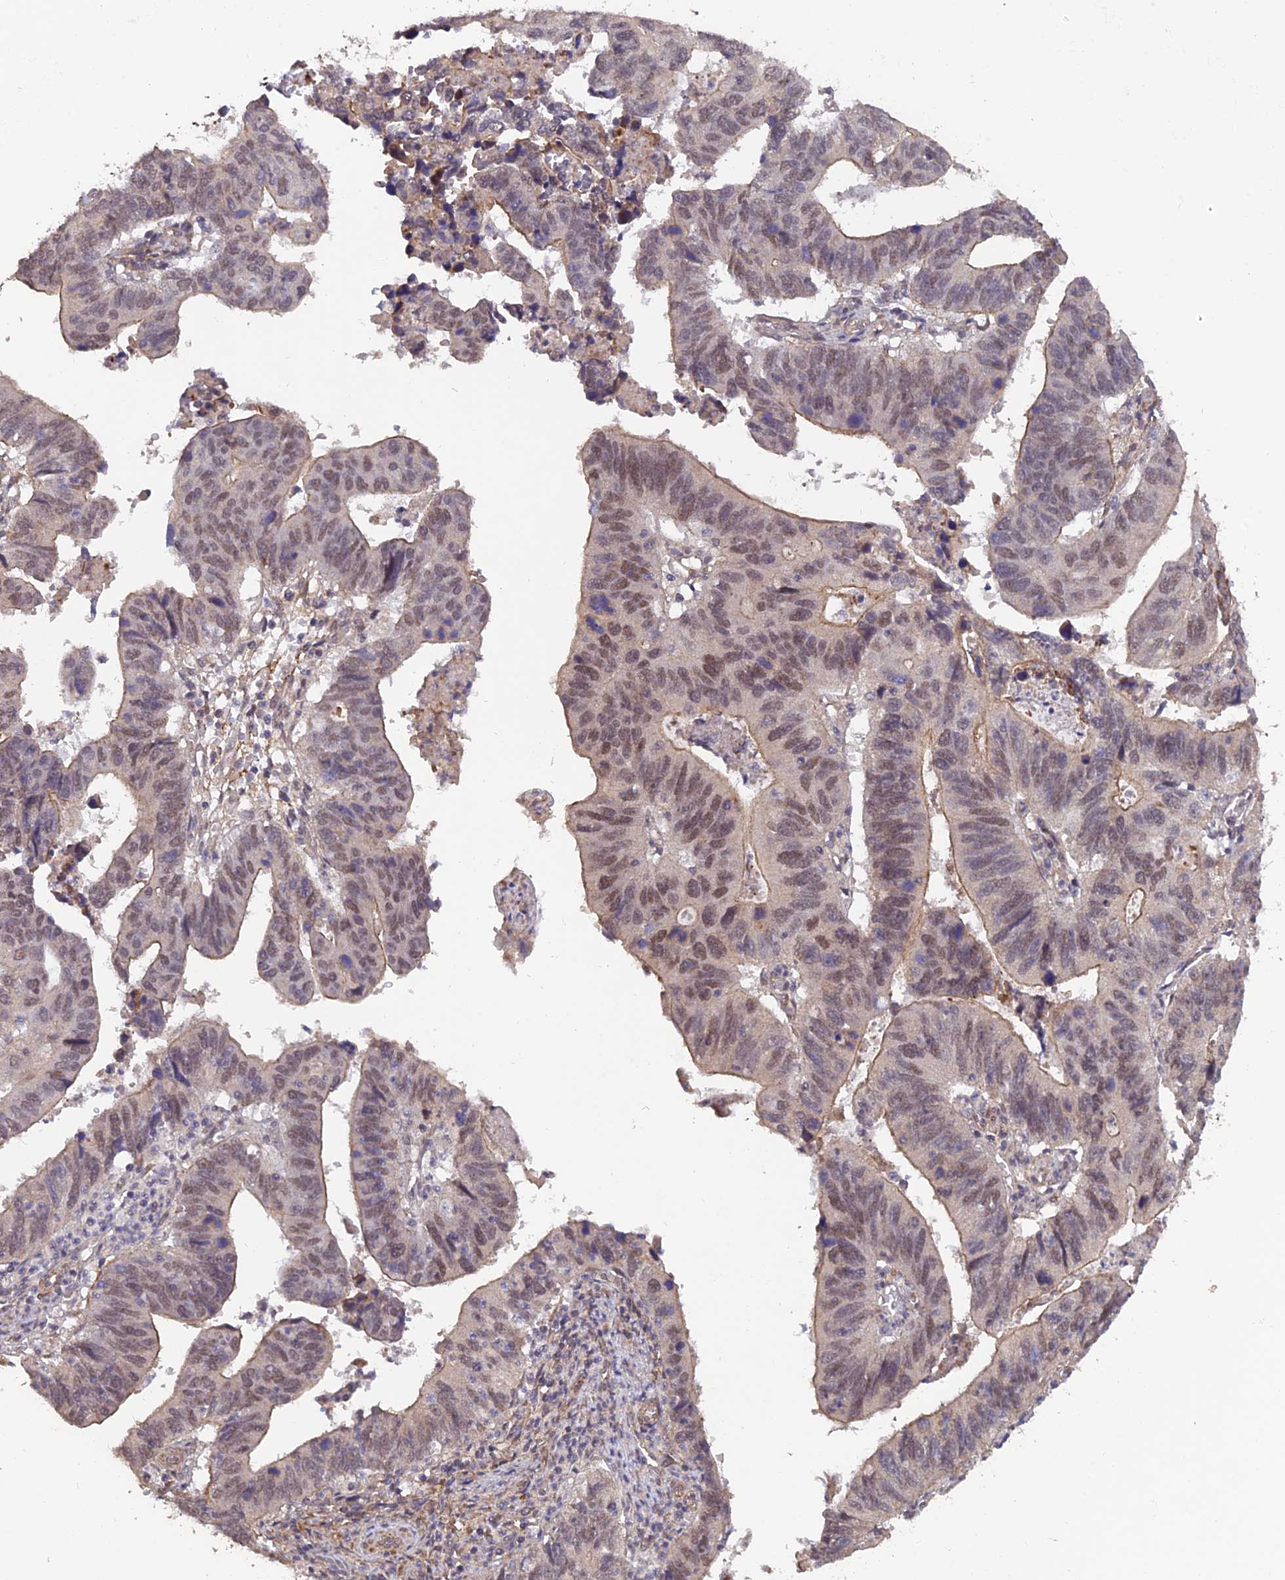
{"staining": {"intensity": "moderate", "quantity": "25%-75%", "location": "cytoplasmic/membranous,nuclear"}, "tissue": "stomach cancer", "cell_type": "Tumor cells", "image_type": "cancer", "snomed": [{"axis": "morphology", "description": "Adenocarcinoma, NOS"}, {"axis": "topography", "description": "Stomach"}], "caption": "Adenocarcinoma (stomach) was stained to show a protein in brown. There is medium levels of moderate cytoplasmic/membranous and nuclear staining in about 25%-75% of tumor cells. (IHC, brightfield microscopy, high magnification).", "gene": "PAGR1", "patient": {"sex": "male", "age": 59}}